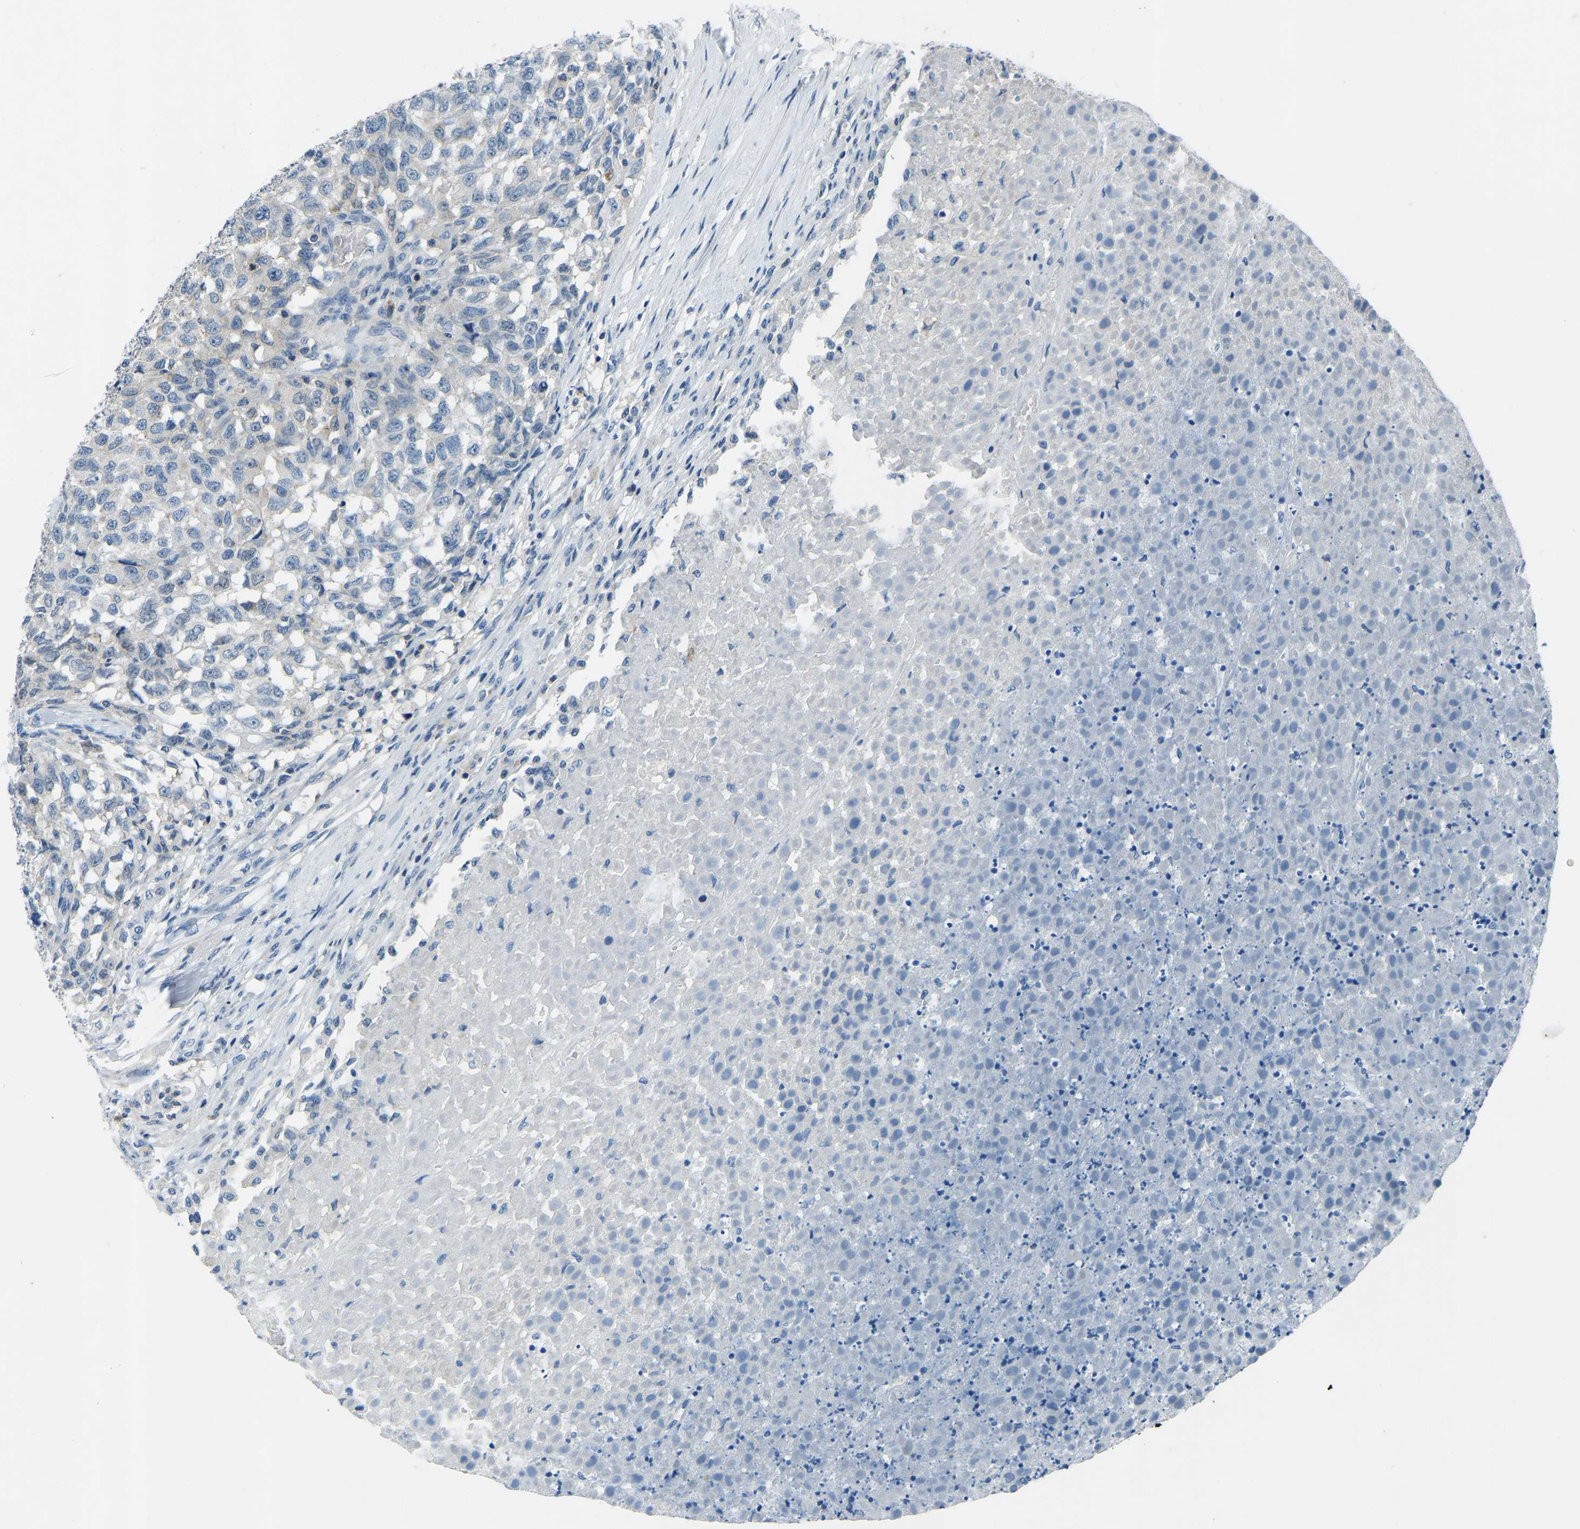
{"staining": {"intensity": "negative", "quantity": "none", "location": "none"}, "tissue": "testis cancer", "cell_type": "Tumor cells", "image_type": "cancer", "snomed": [{"axis": "morphology", "description": "Seminoma, NOS"}, {"axis": "topography", "description": "Testis"}], "caption": "Micrograph shows no significant protein expression in tumor cells of testis seminoma. (Brightfield microscopy of DAB (3,3'-diaminobenzidine) immunohistochemistry (IHC) at high magnification).", "gene": "XIRP1", "patient": {"sex": "male", "age": 59}}